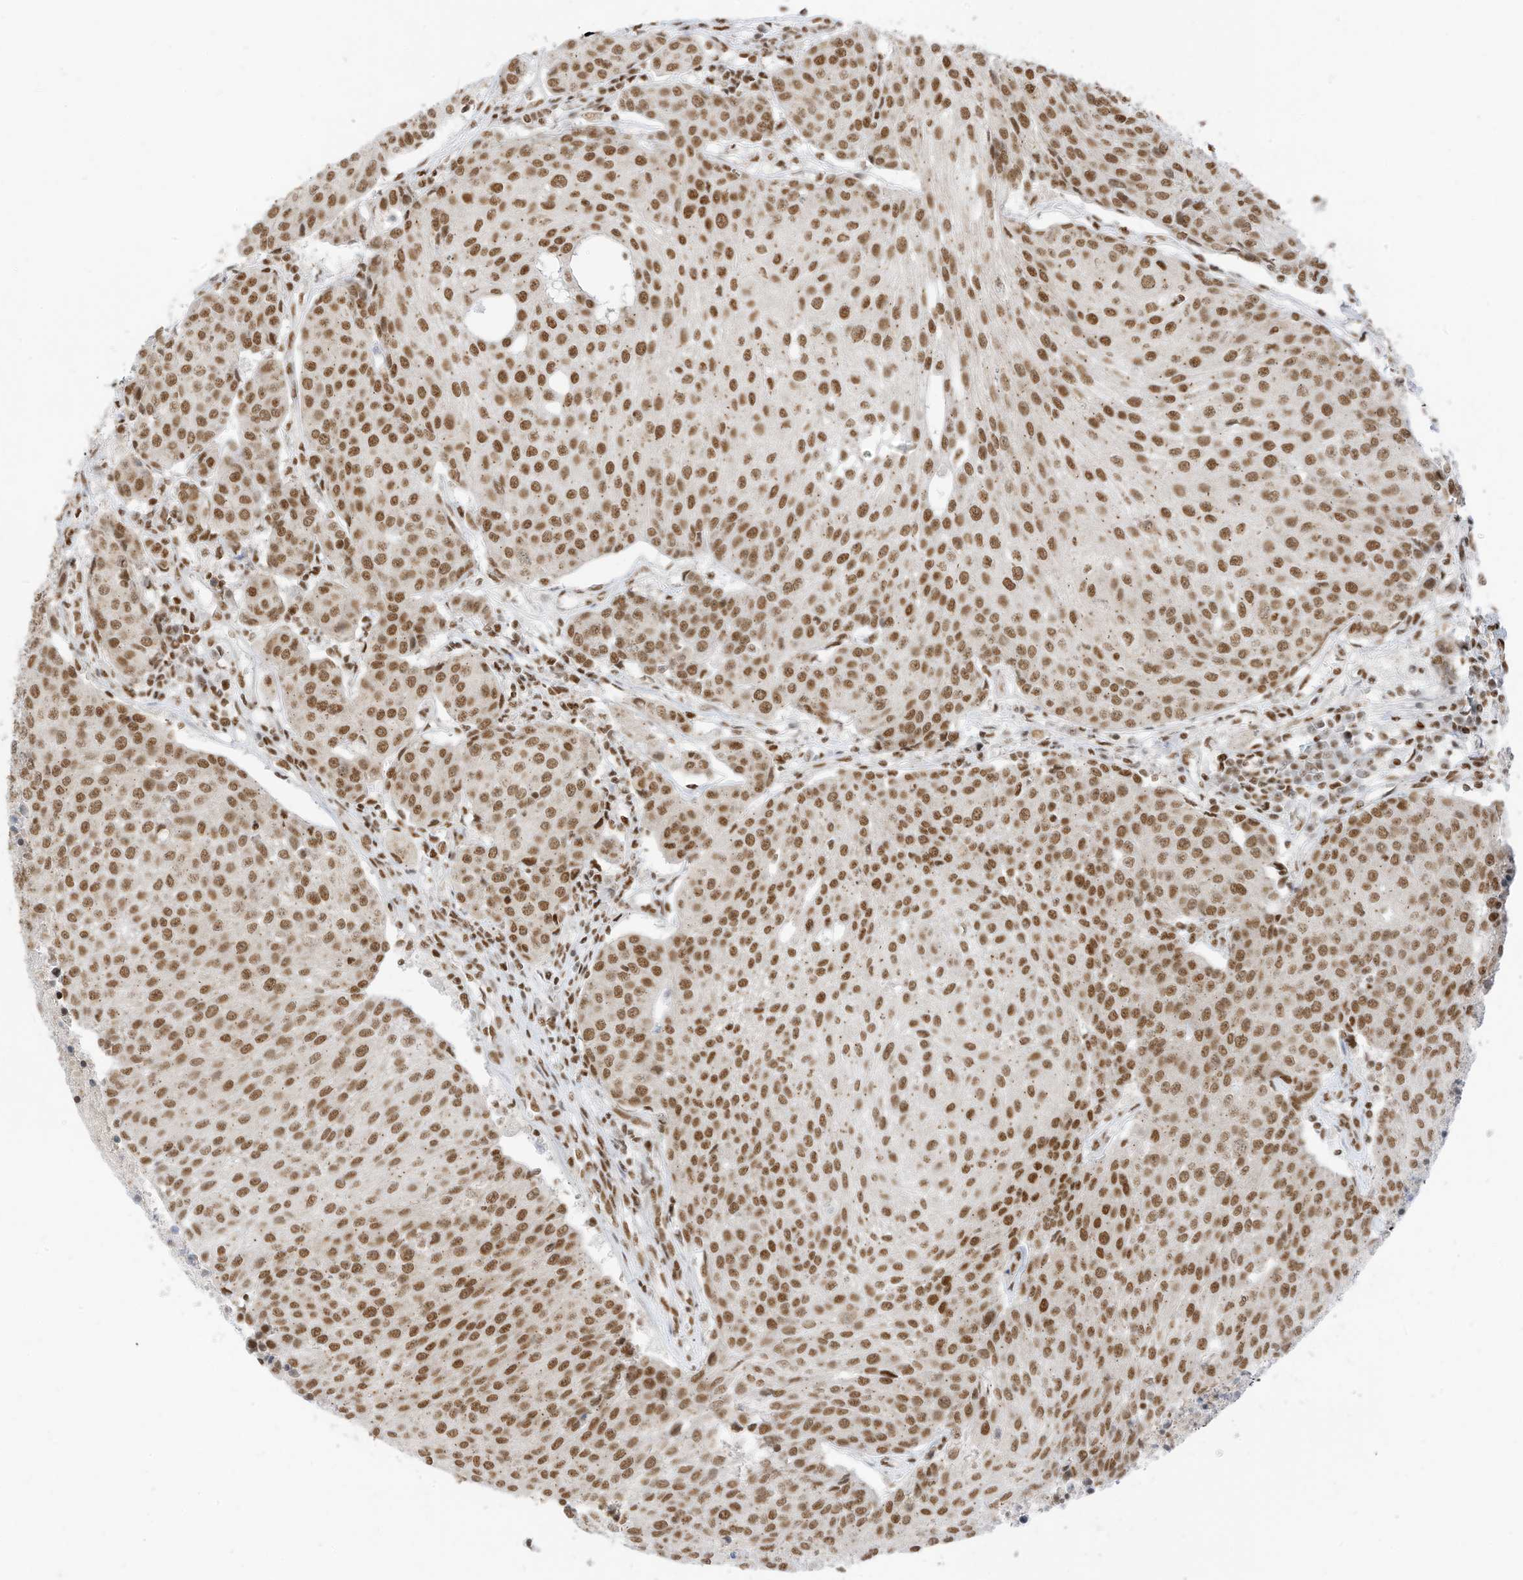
{"staining": {"intensity": "moderate", "quantity": ">75%", "location": "nuclear"}, "tissue": "urothelial cancer", "cell_type": "Tumor cells", "image_type": "cancer", "snomed": [{"axis": "morphology", "description": "Urothelial carcinoma, High grade"}, {"axis": "topography", "description": "Urinary bladder"}], "caption": "IHC micrograph of neoplastic tissue: high-grade urothelial carcinoma stained using IHC exhibits medium levels of moderate protein expression localized specifically in the nuclear of tumor cells, appearing as a nuclear brown color.", "gene": "SMARCA2", "patient": {"sex": "female", "age": 85}}